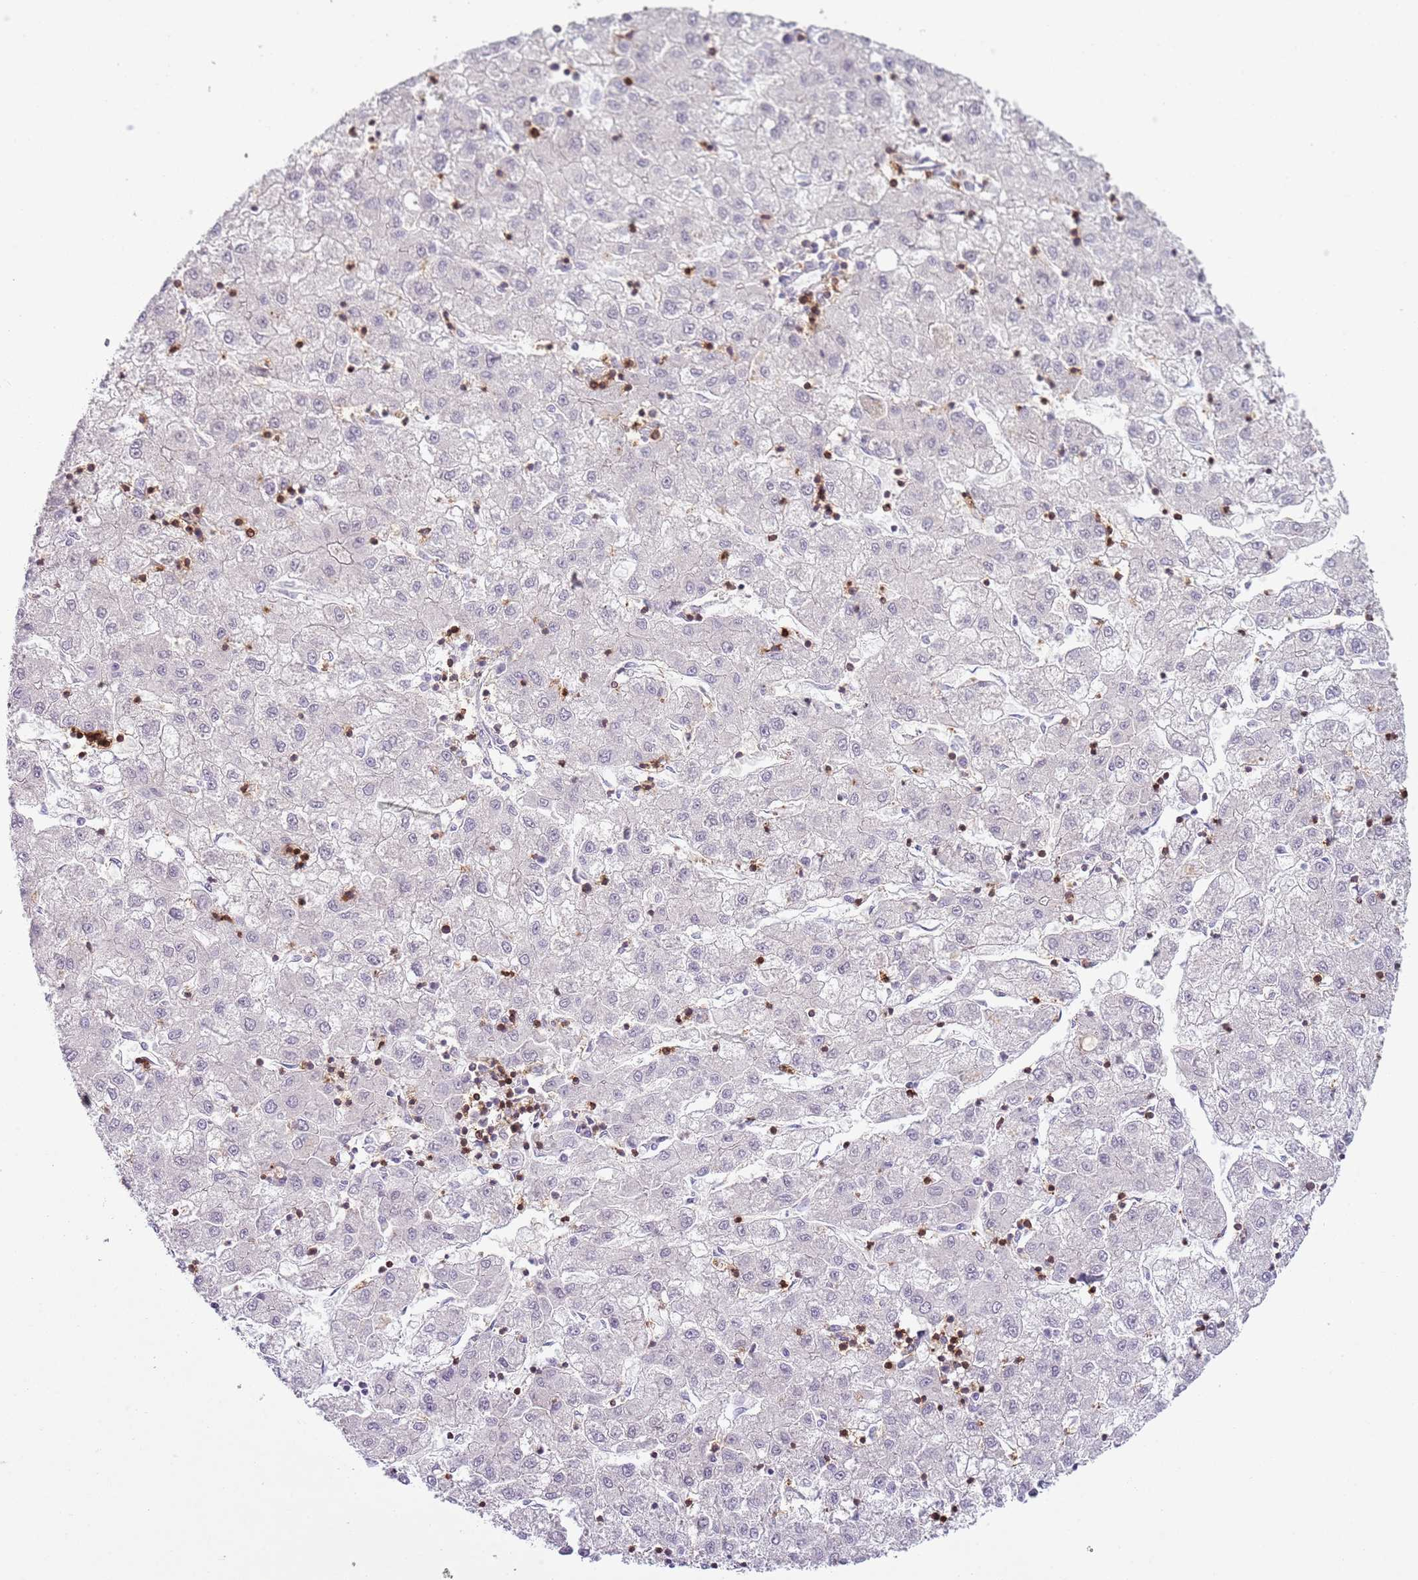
{"staining": {"intensity": "negative", "quantity": "none", "location": "none"}, "tissue": "liver cancer", "cell_type": "Tumor cells", "image_type": "cancer", "snomed": [{"axis": "morphology", "description": "Carcinoma, Hepatocellular, NOS"}, {"axis": "topography", "description": "Liver"}], "caption": "An image of human liver cancer is negative for staining in tumor cells. The staining is performed using DAB brown chromogen with nuclei counter-stained in using hematoxylin.", "gene": "ZNF583", "patient": {"sex": "male", "age": 72}}